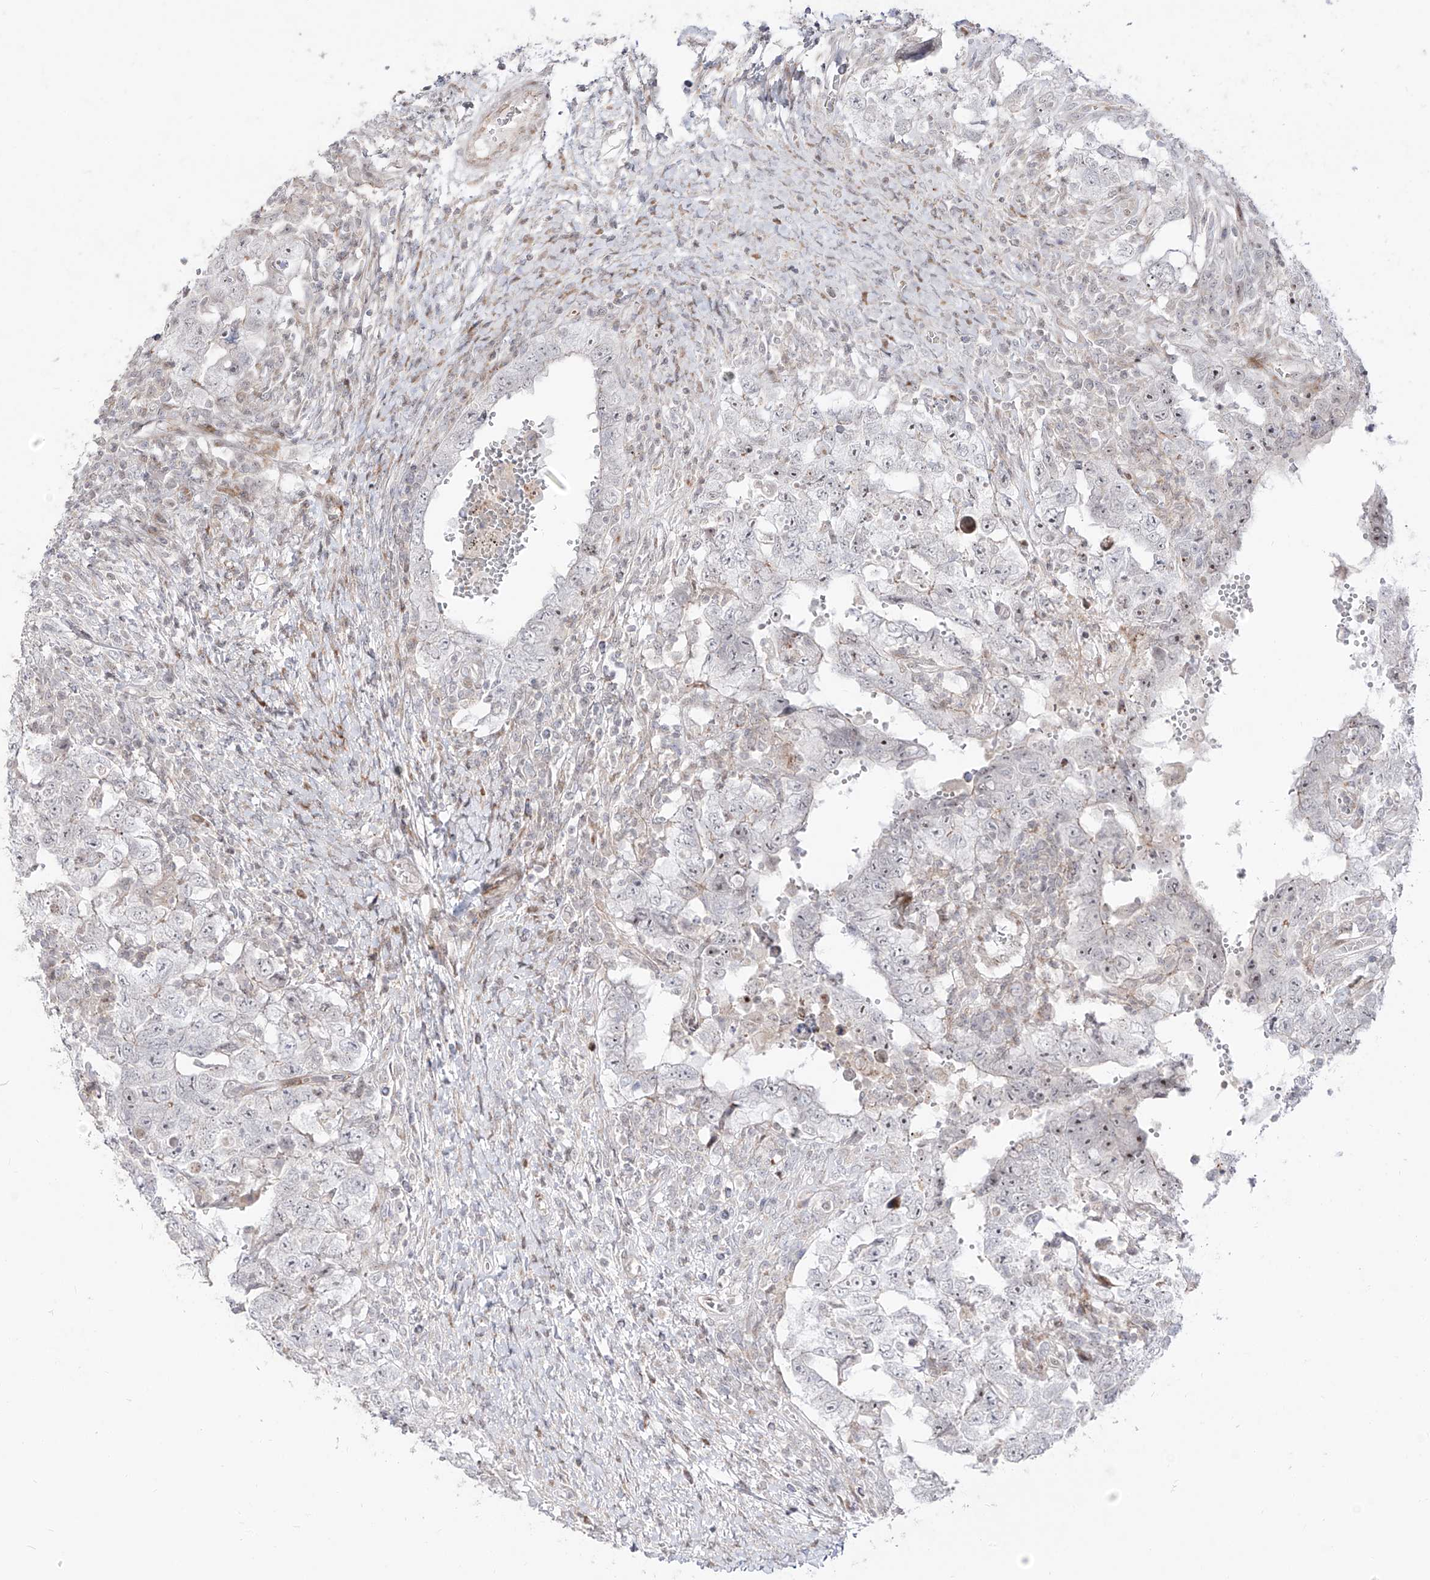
{"staining": {"intensity": "negative", "quantity": "none", "location": "none"}, "tissue": "testis cancer", "cell_type": "Tumor cells", "image_type": "cancer", "snomed": [{"axis": "morphology", "description": "Carcinoma, Embryonal, NOS"}, {"axis": "topography", "description": "Testis"}], "caption": "This is a image of immunohistochemistry staining of testis cancer, which shows no expression in tumor cells.", "gene": "ZNF180", "patient": {"sex": "male", "age": 26}}